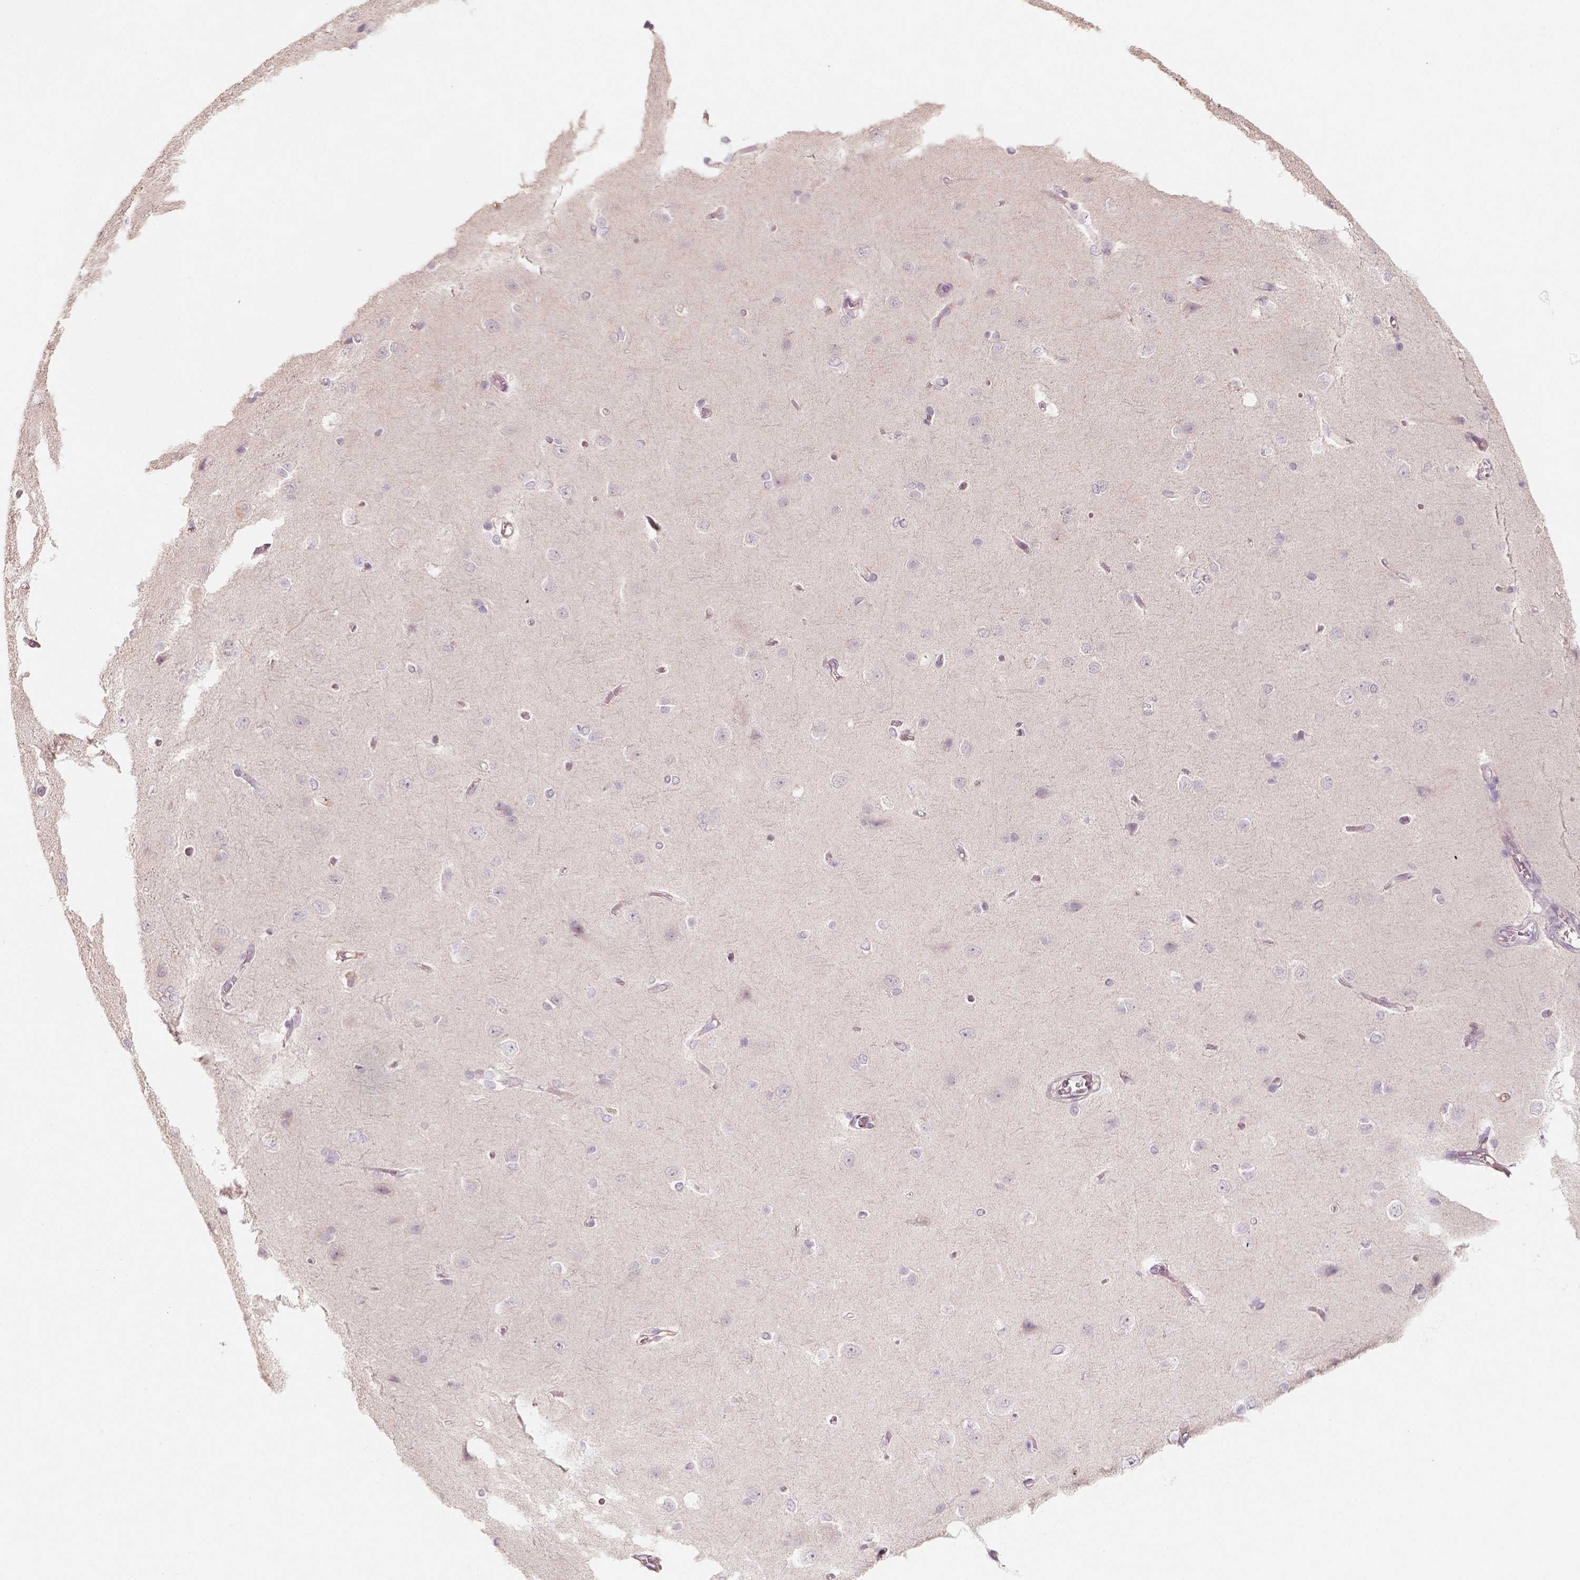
{"staining": {"intensity": "negative", "quantity": "none", "location": "none"}, "tissue": "cerebral cortex", "cell_type": "Endothelial cells", "image_type": "normal", "snomed": [{"axis": "morphology", "description": "Normal tissue, NOS"}, {"axis": "topography", "description": "Cerebral cortex"}], "caption": "The immunohistochemistry photomicrograph has no significant staining in endothelial cells of cerebral cortex.", "gene": "AQP9", "patient": {"sex": "male", "age": 37}}